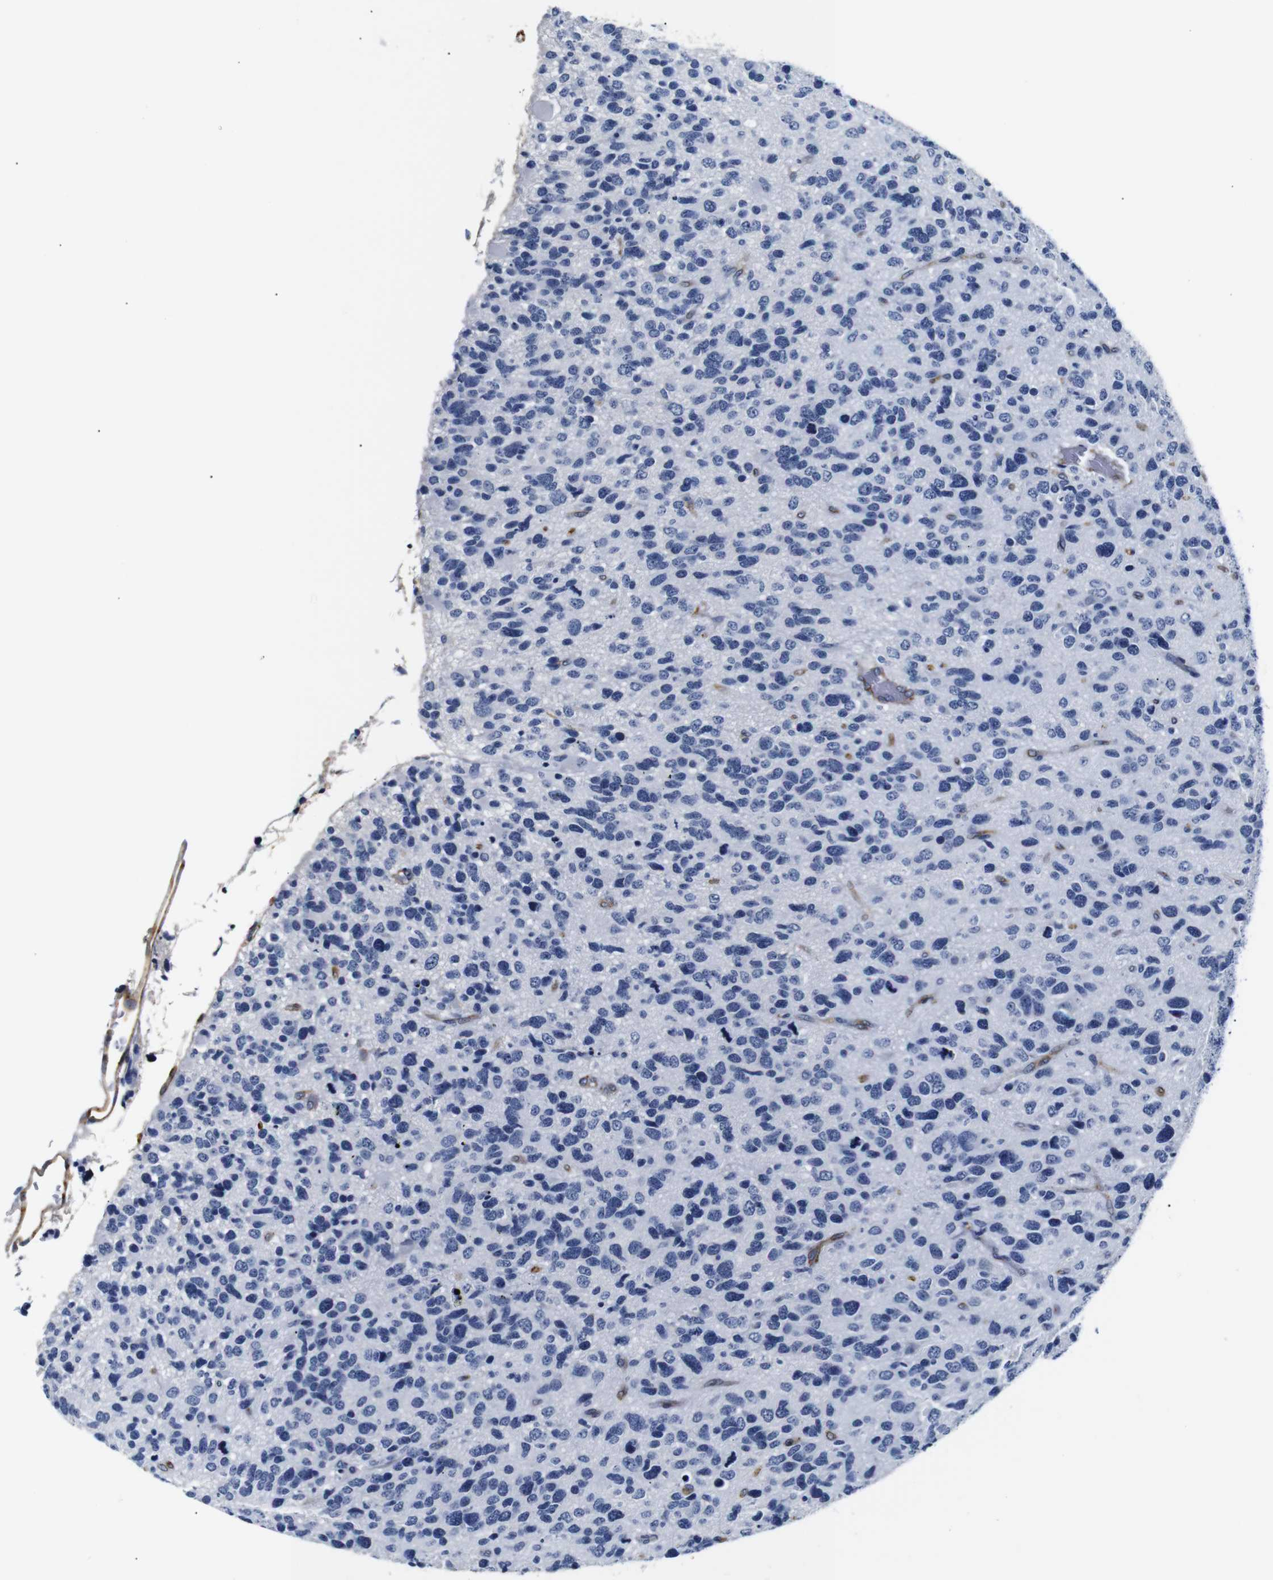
{"staining": {"intensity": "negative", "quantity": "none", "location": "none"}, "tissue": "glioma", "cell_type": "Tumor cells", "image_type": "cancer", "snomed": [{"axis": "morphology", "description": "Glioma, malignant, High grade"}, {"axis": "topography", "description": "Brain"}], "caption": "The immunohistochemistry histopathology image has no significant expression in tumor cells of glioma tissue.", "gene": "MUC4", "patient": {"sex": "female", "age": 58}}